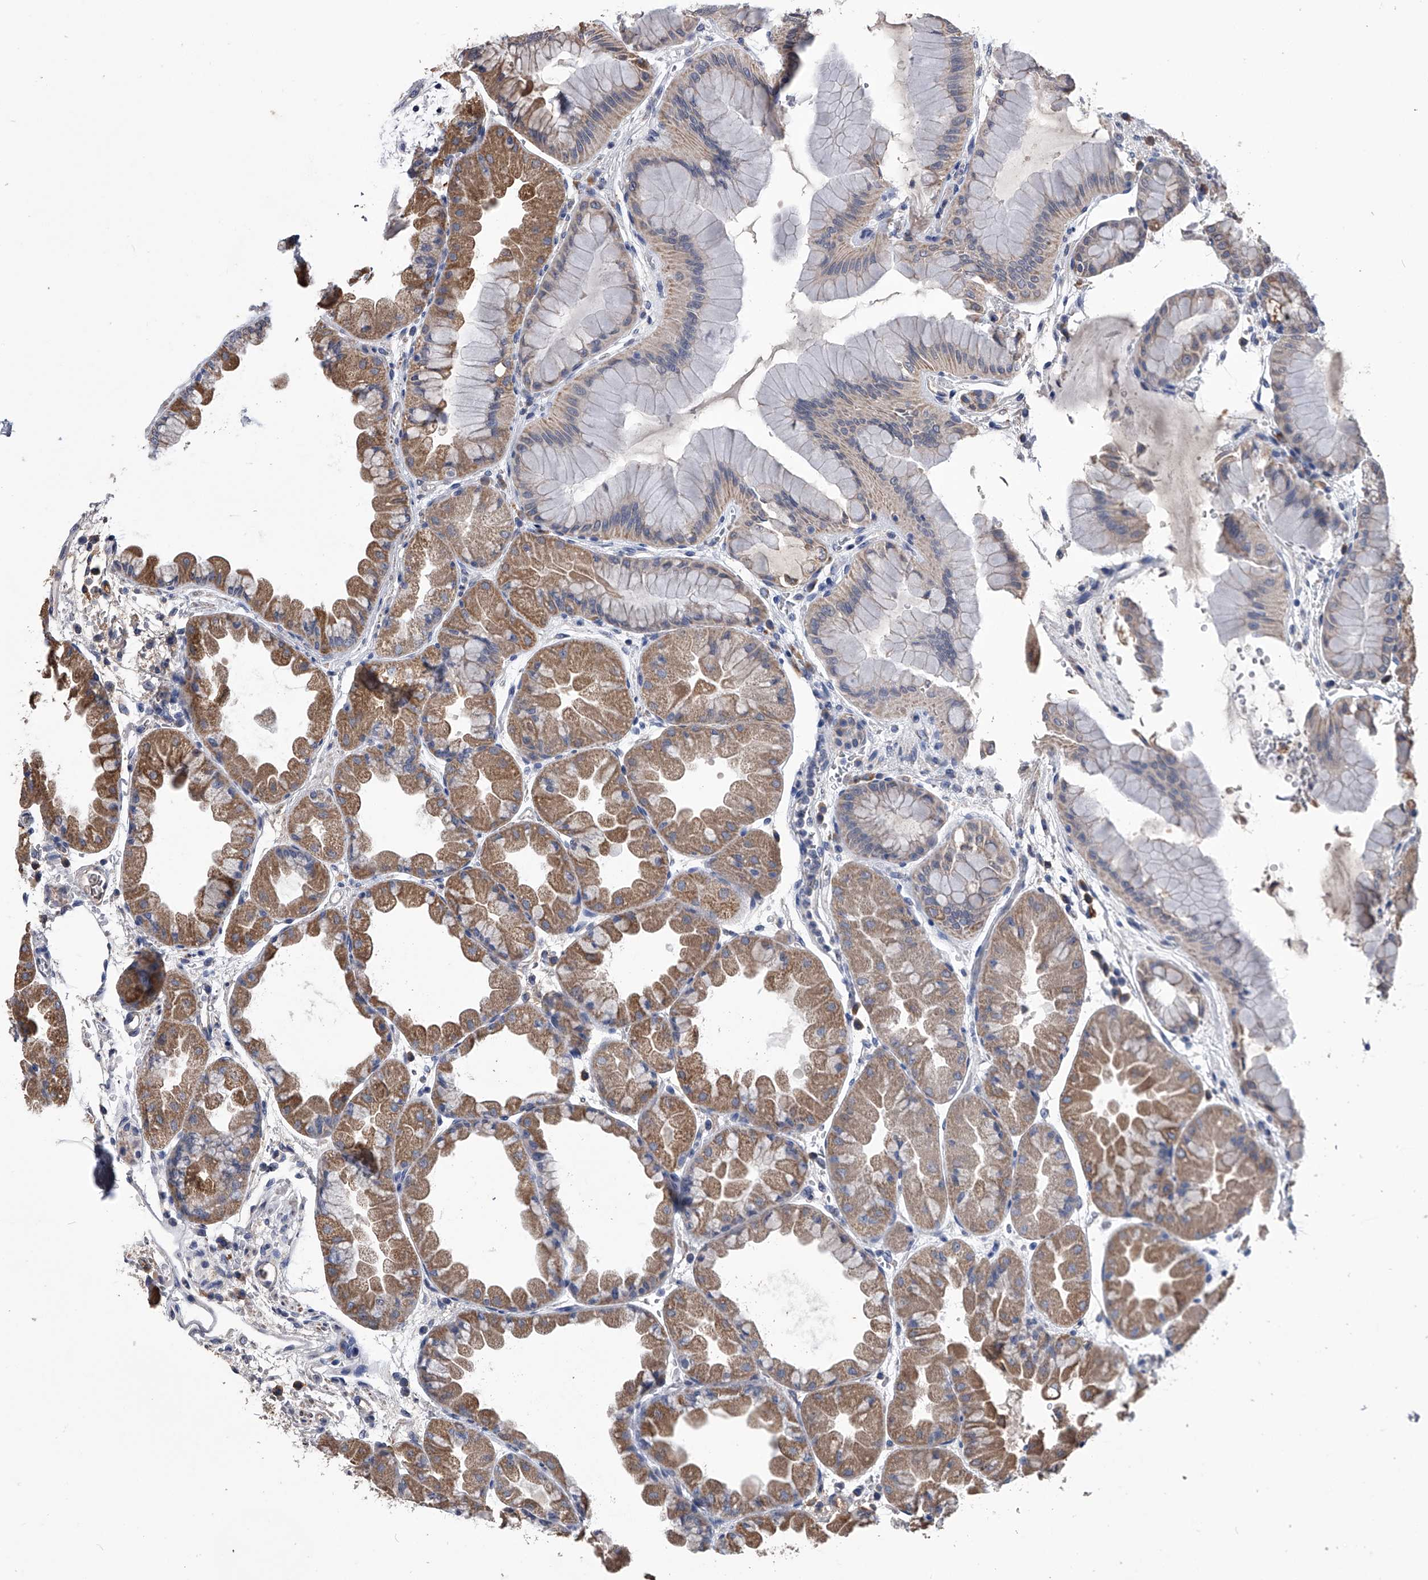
{"staining": {"intensity": "moderate", "quantity": ">75%", "location": "cytoplasmic/membranous"}, "tissue": "stomach", "cell_type": "Glandular cells", "image_type": "normal", "snomed": [{"axis": "morphology", "description": "Normal tissue, NOS"}, {"axis": "topography", "description": "Stomach, upper"}], "caption": "Immunohistochemical staining of normal stomach demonstrates moderate cytoplasmic/membranous protein expression in approximately >75% of glandular cells.", "gene": "OAT", "patient": {"sex": "male", "age": 47}}